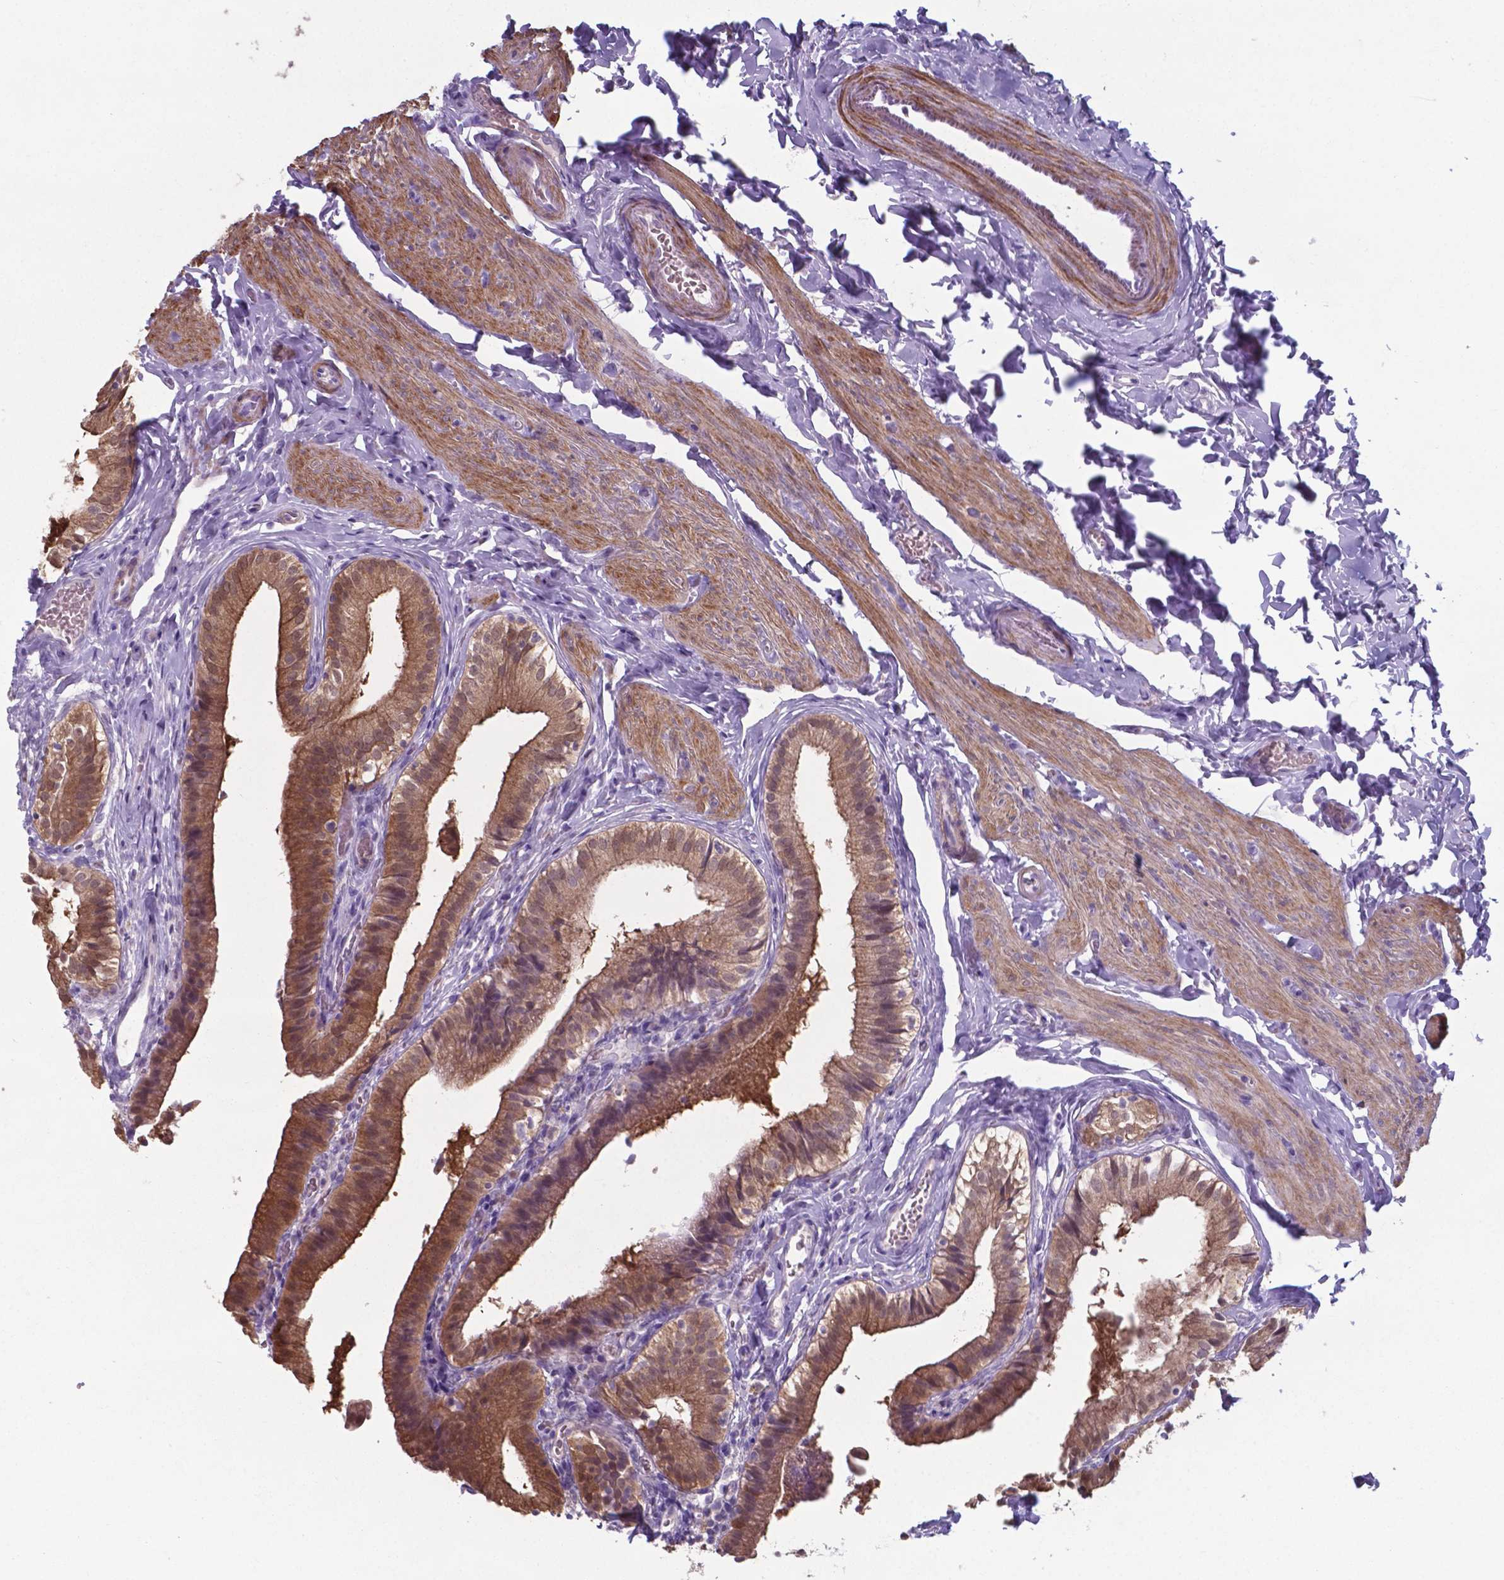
{"staining": {"intensity": "moderate", "quantity": "25%-75%", "location": "cytoplasmic/membranous"}, "tissue": "gallbladder", "cell_type": "Glandular cells", "image_type": "normal", "snomed": [{"axis": "morphology", "description": "Normal tissue, NOS"}, {"axis": "topography", "description": "Gallbladder"}], "caption": "An image of gallbladder stained for a protein demonstrates moderate cytoplasmic/membranous brown staining in glandular cells.", "gene": "AP5B1", "patient": {"sex": "female", "age": 47}}